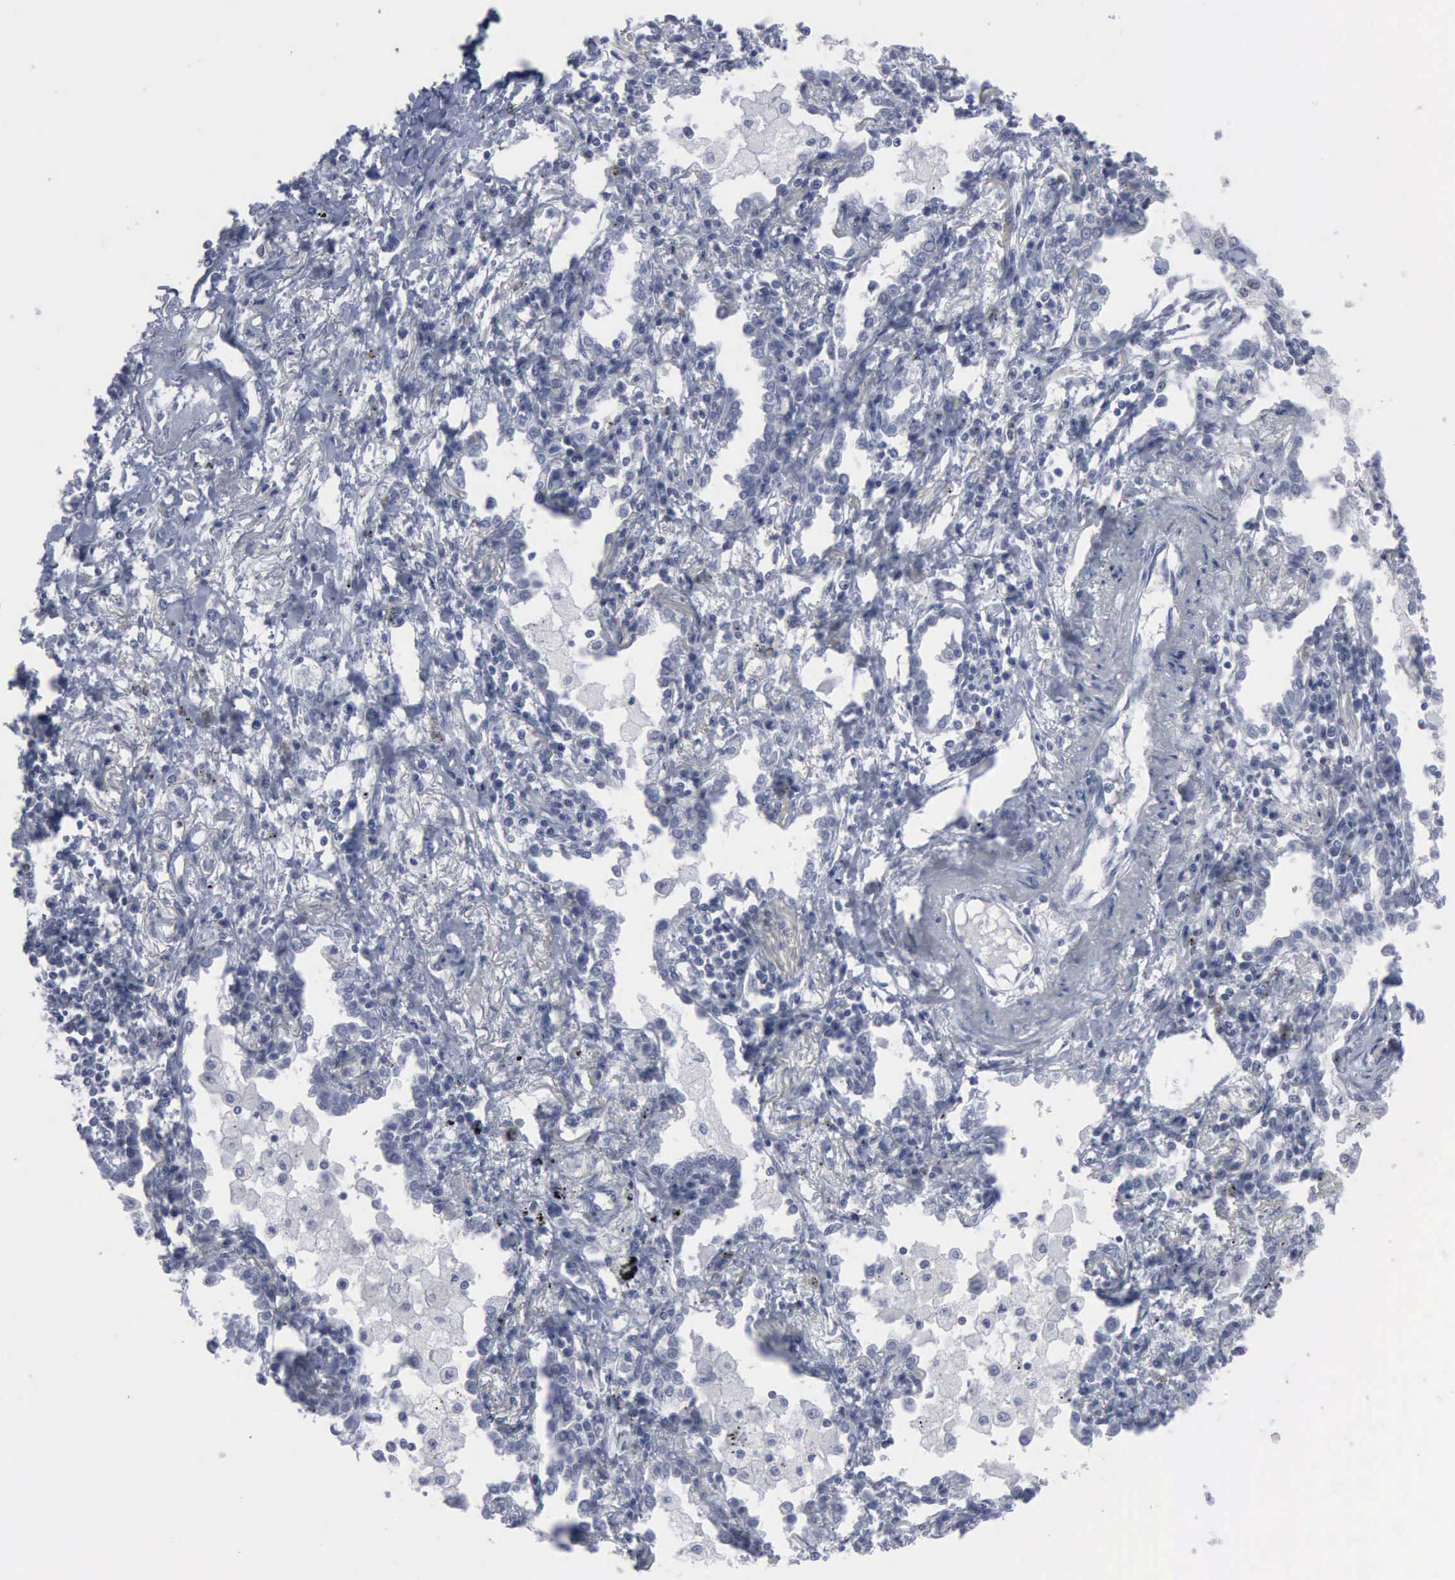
{"staining": {"intensity": "negative", "quantity": "none", "location": "none"}, "tissue": "lung cancer", "cell_type": "Tumor cells", "image_type": "cancer", "snomed": [{"axis": "morphology", "description": "Adenocarcinoma, NOS"}, {"axis": "topography", "description": "Lung"}], "caption": "This is a histopathology image of immunohistochemistry (IHC) staining of lung cancer, which shows no expression in tumor cells.", "gene": "MCM5", "patient": {"sex": "male", "age": 60}}